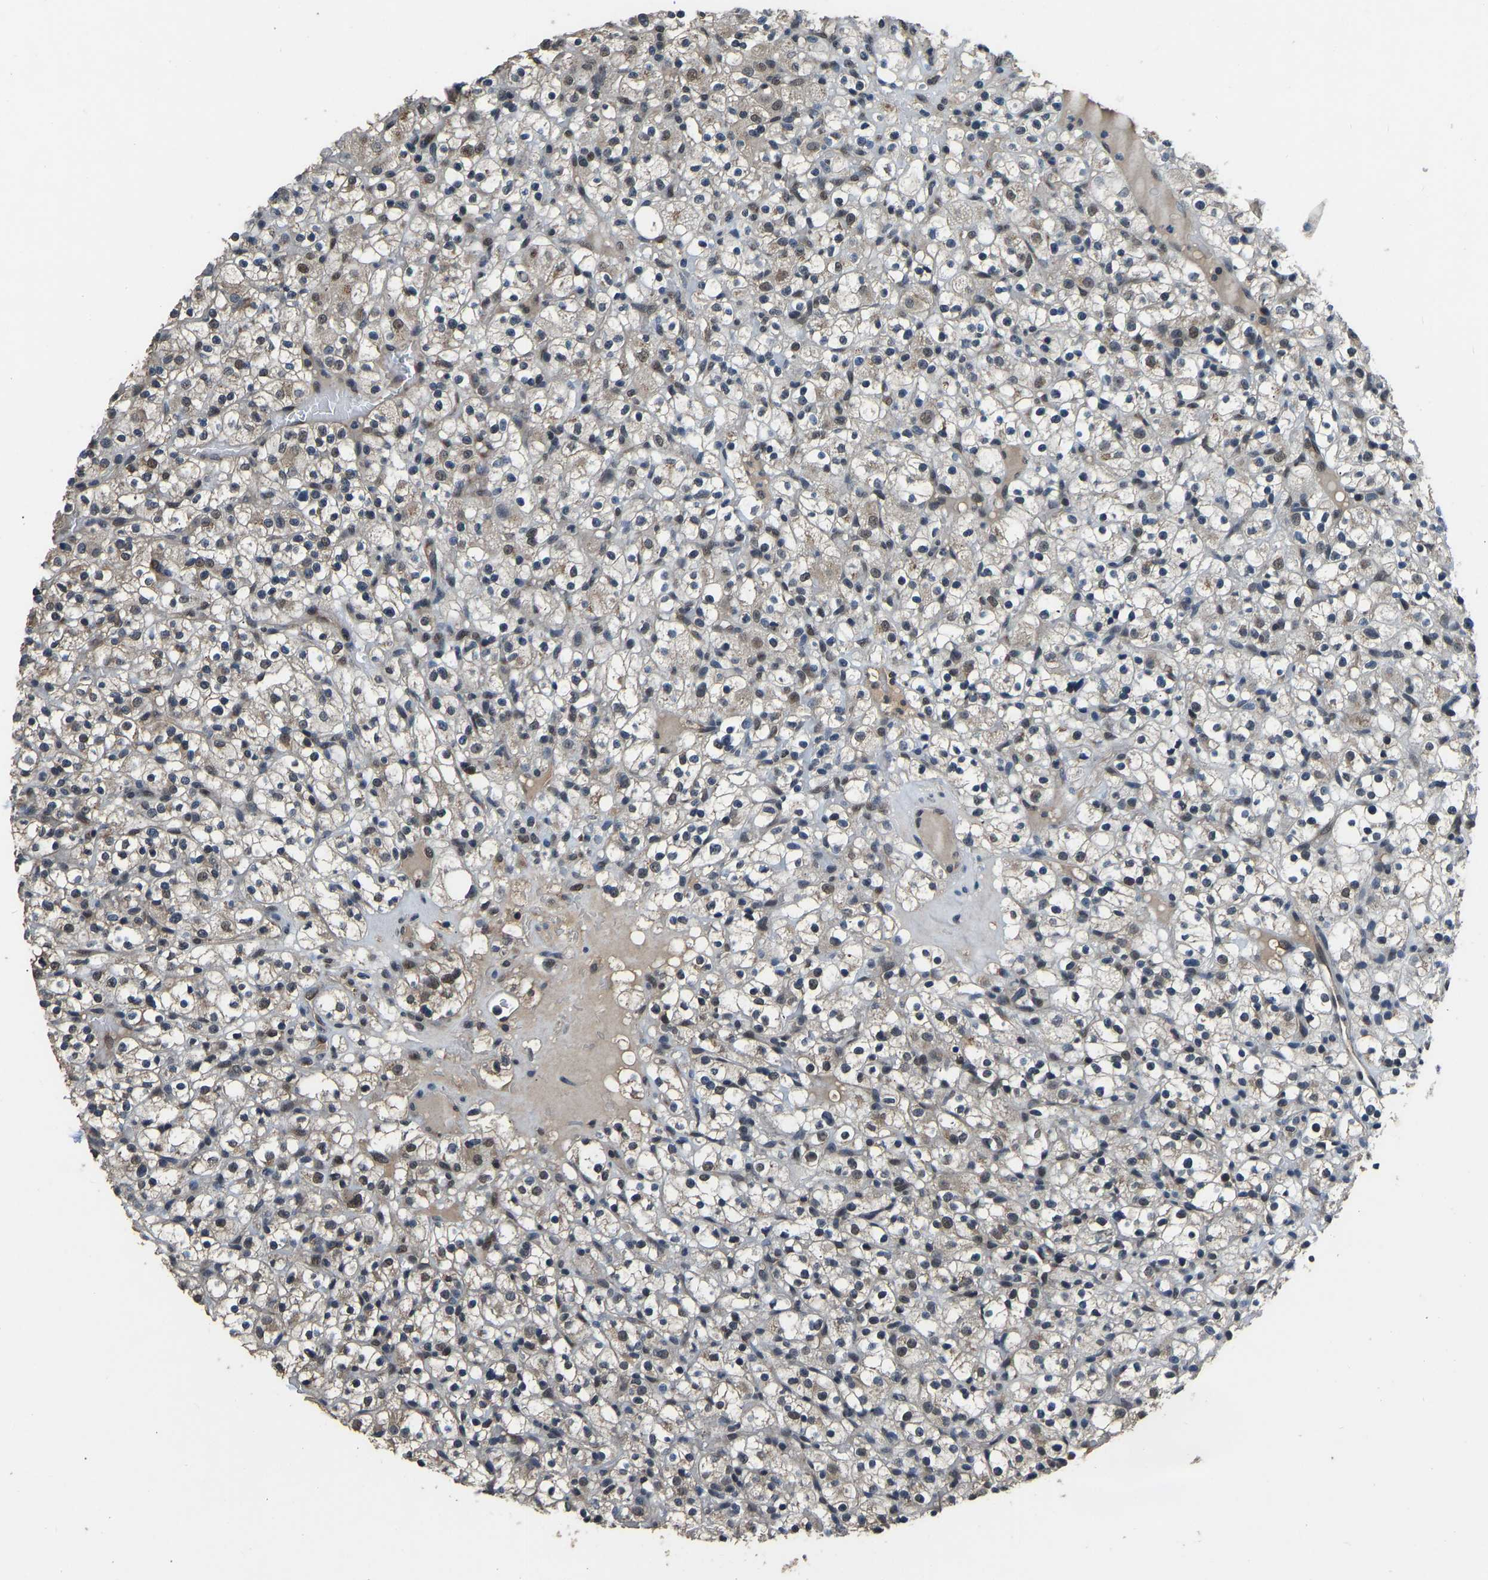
{"staining": {"intensity": "negative", "quantity": "none", "location": "none"}, "tissue": "renal cancer", "cell_type": "Tumor cells", "image_type": "cancer", "snomed": [{"axis": "morphology", "description": "Normal tissue, NOS"}, {"axis": "morphology", "description": "Adenocarcinoma, NOS"}, {"axis": "topography", "description": "Kidney"}], "caption": "The IHC micrograph has no significant staining in tumor cells of adenocarcinoma (renal) tissue.", "gene": "TOX4", "patient": {"sex": "female", "age": 72}}